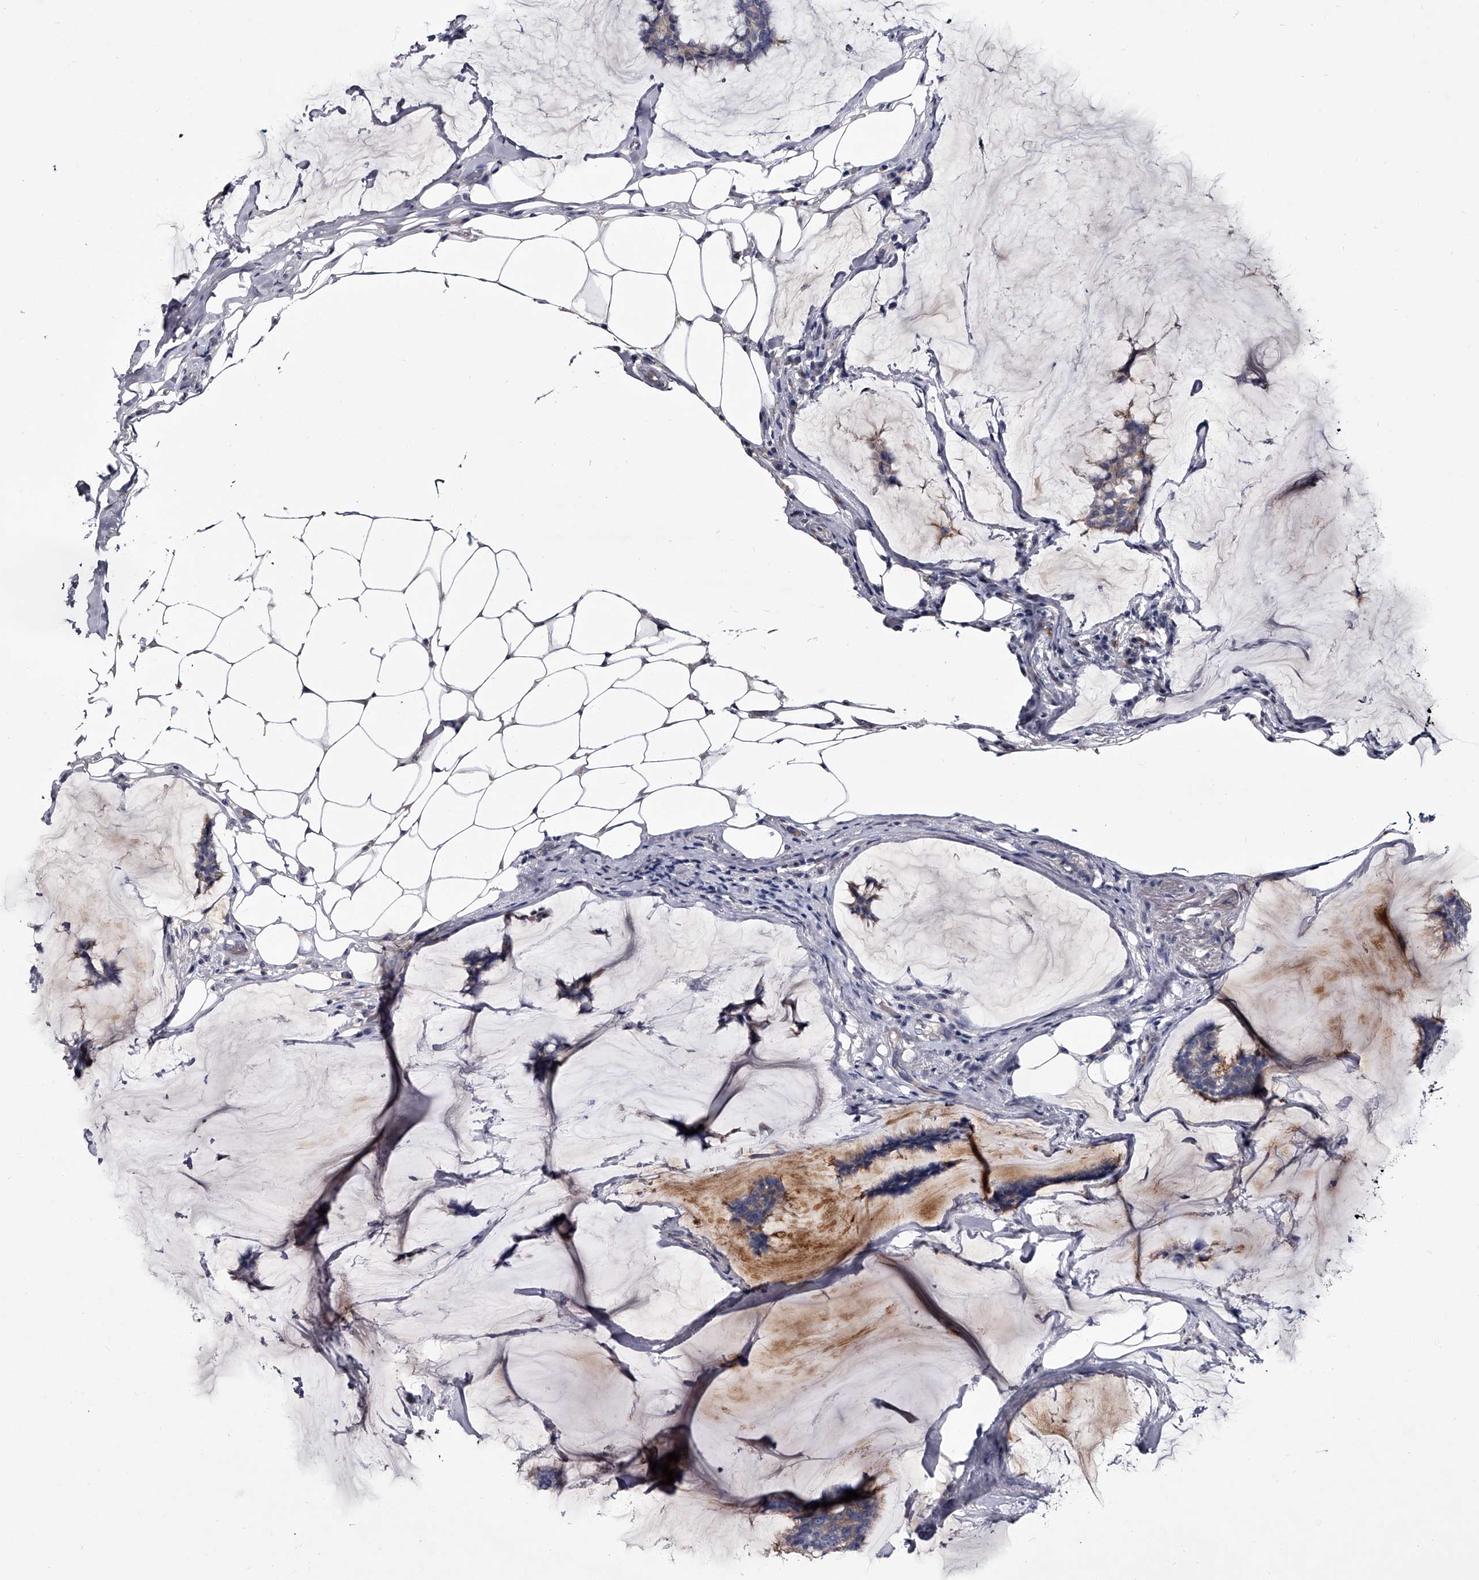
{"staining": {"intensity": "weak", "quantity": "<25%", "location": "cytoplasmic/membranous"}, "tissue": "breast cancer", "cell_type": "Tumor cells", "image_type": "cancer", "snomed": [{"axis": "morphology", "description": "Duct carcinoma"}, {"axis": "topography", "description": "Breast"}], "caption": "High magnification brightfield microscopy of breast cancer (intraductal carcinoma) stained with DAB (brown) and counterstained with hematoxylin (blue): tumor cells show no significant expression.", "gene": "GAPVD1", "patient": {"sex": "female", "age": 93}}